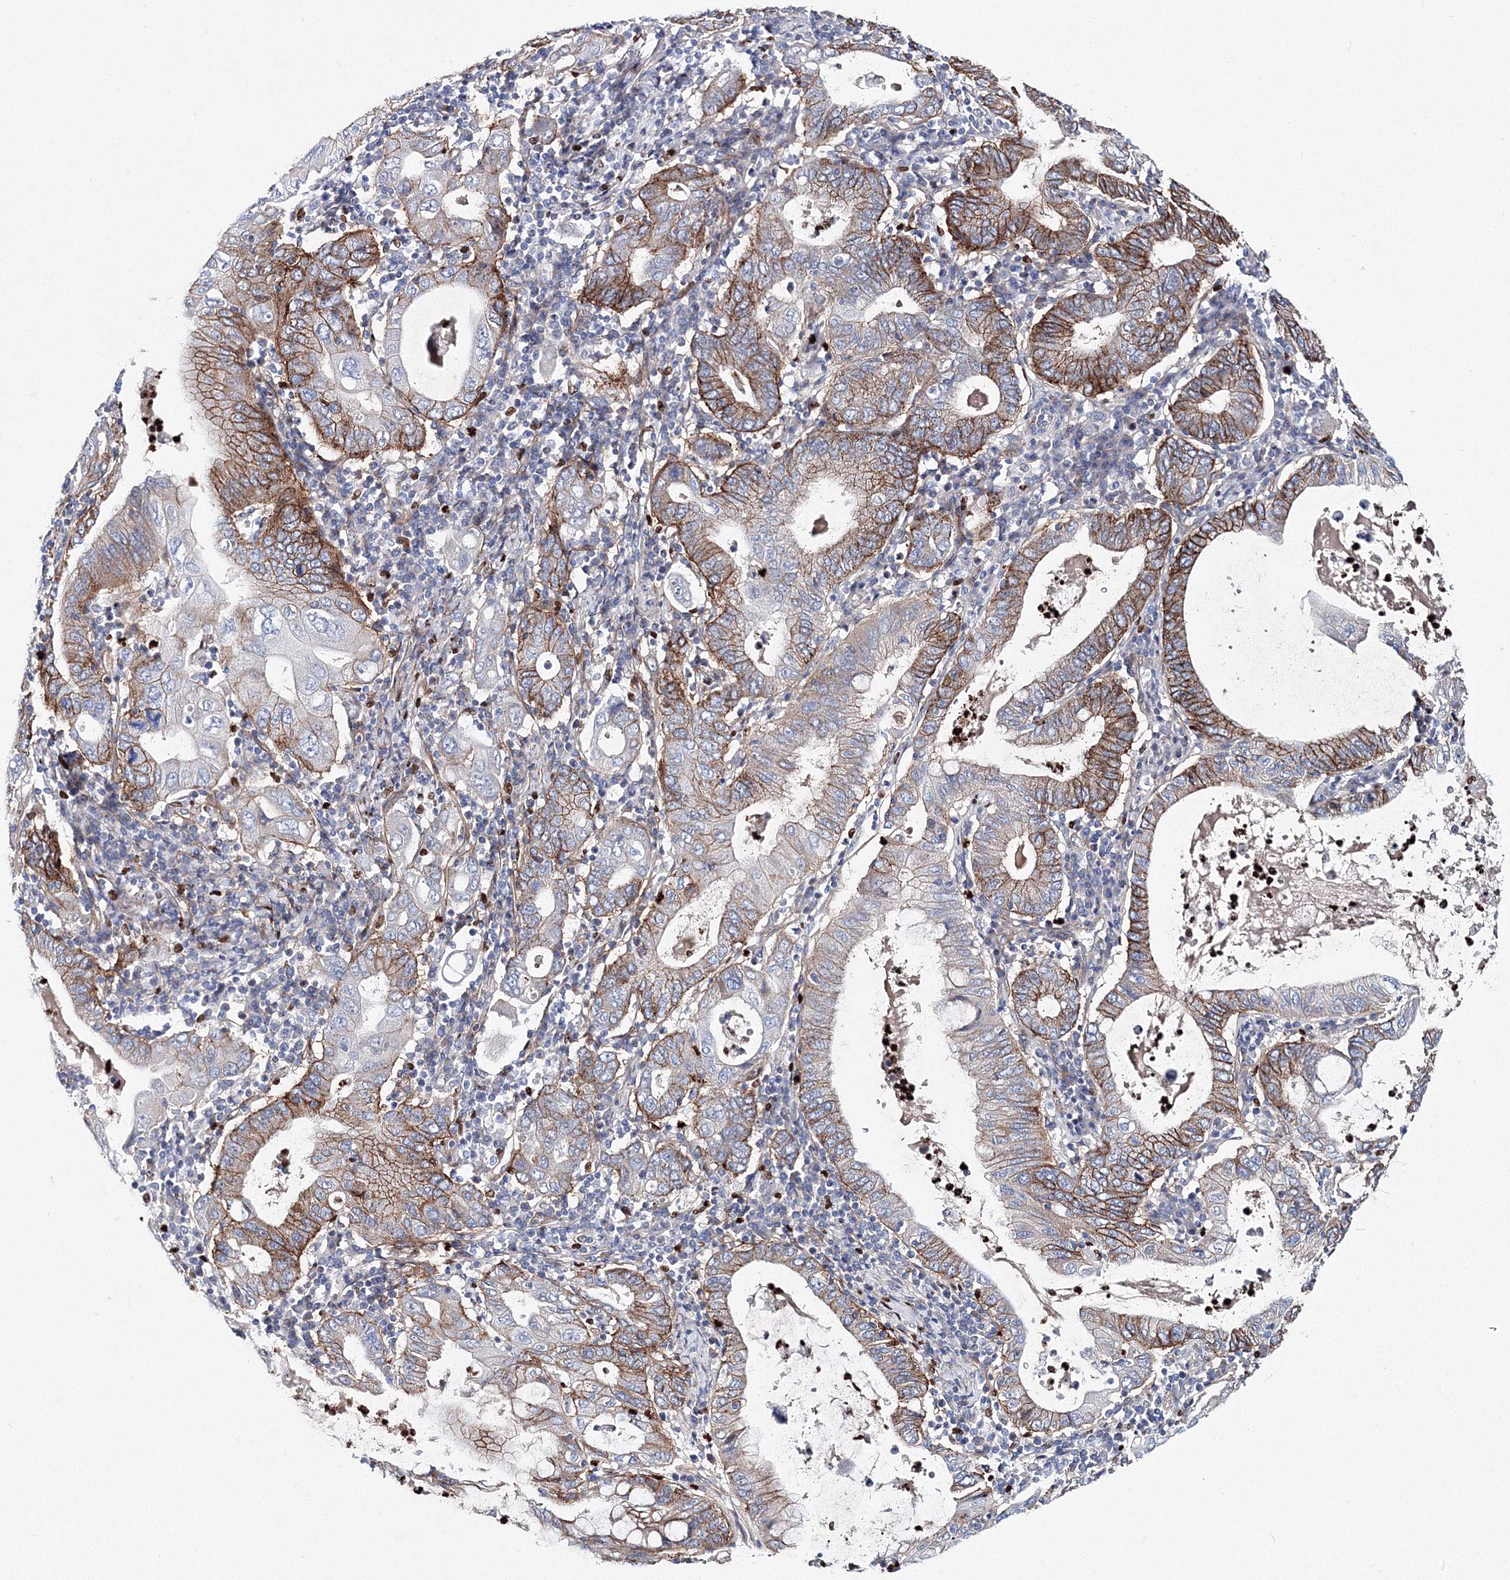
{"staining": {"intensity": "strong", "quantity": "25%-75%", "location": "cytoplasmic/membranous"}, "tissue": "stomach cancer", "cell_type": "Tumor cells", "image_type": "cancer", "snomed": [{"axis": "morphology", "description": "Normal tissue, NOS"}, {"axis": "morphology", "description": "Adenocarcinoma, NOS"}, {"axis": "topography", "description": "Esophagus"}, {"axis": "topography", "description": "Stomach, upper"}, {"axis": "topography", "description": "Peripheral nerve tissue"}], "caption": "A micrograph showing strong cytoplasmic/membranous positivity in approximately 25%-75% of tumor cells in adenocarcinoma (stomach), as visualized by brown immunohistochemical staining.", "gene": "C11orf52", "patient": {"sex": "male", "age": 62}}